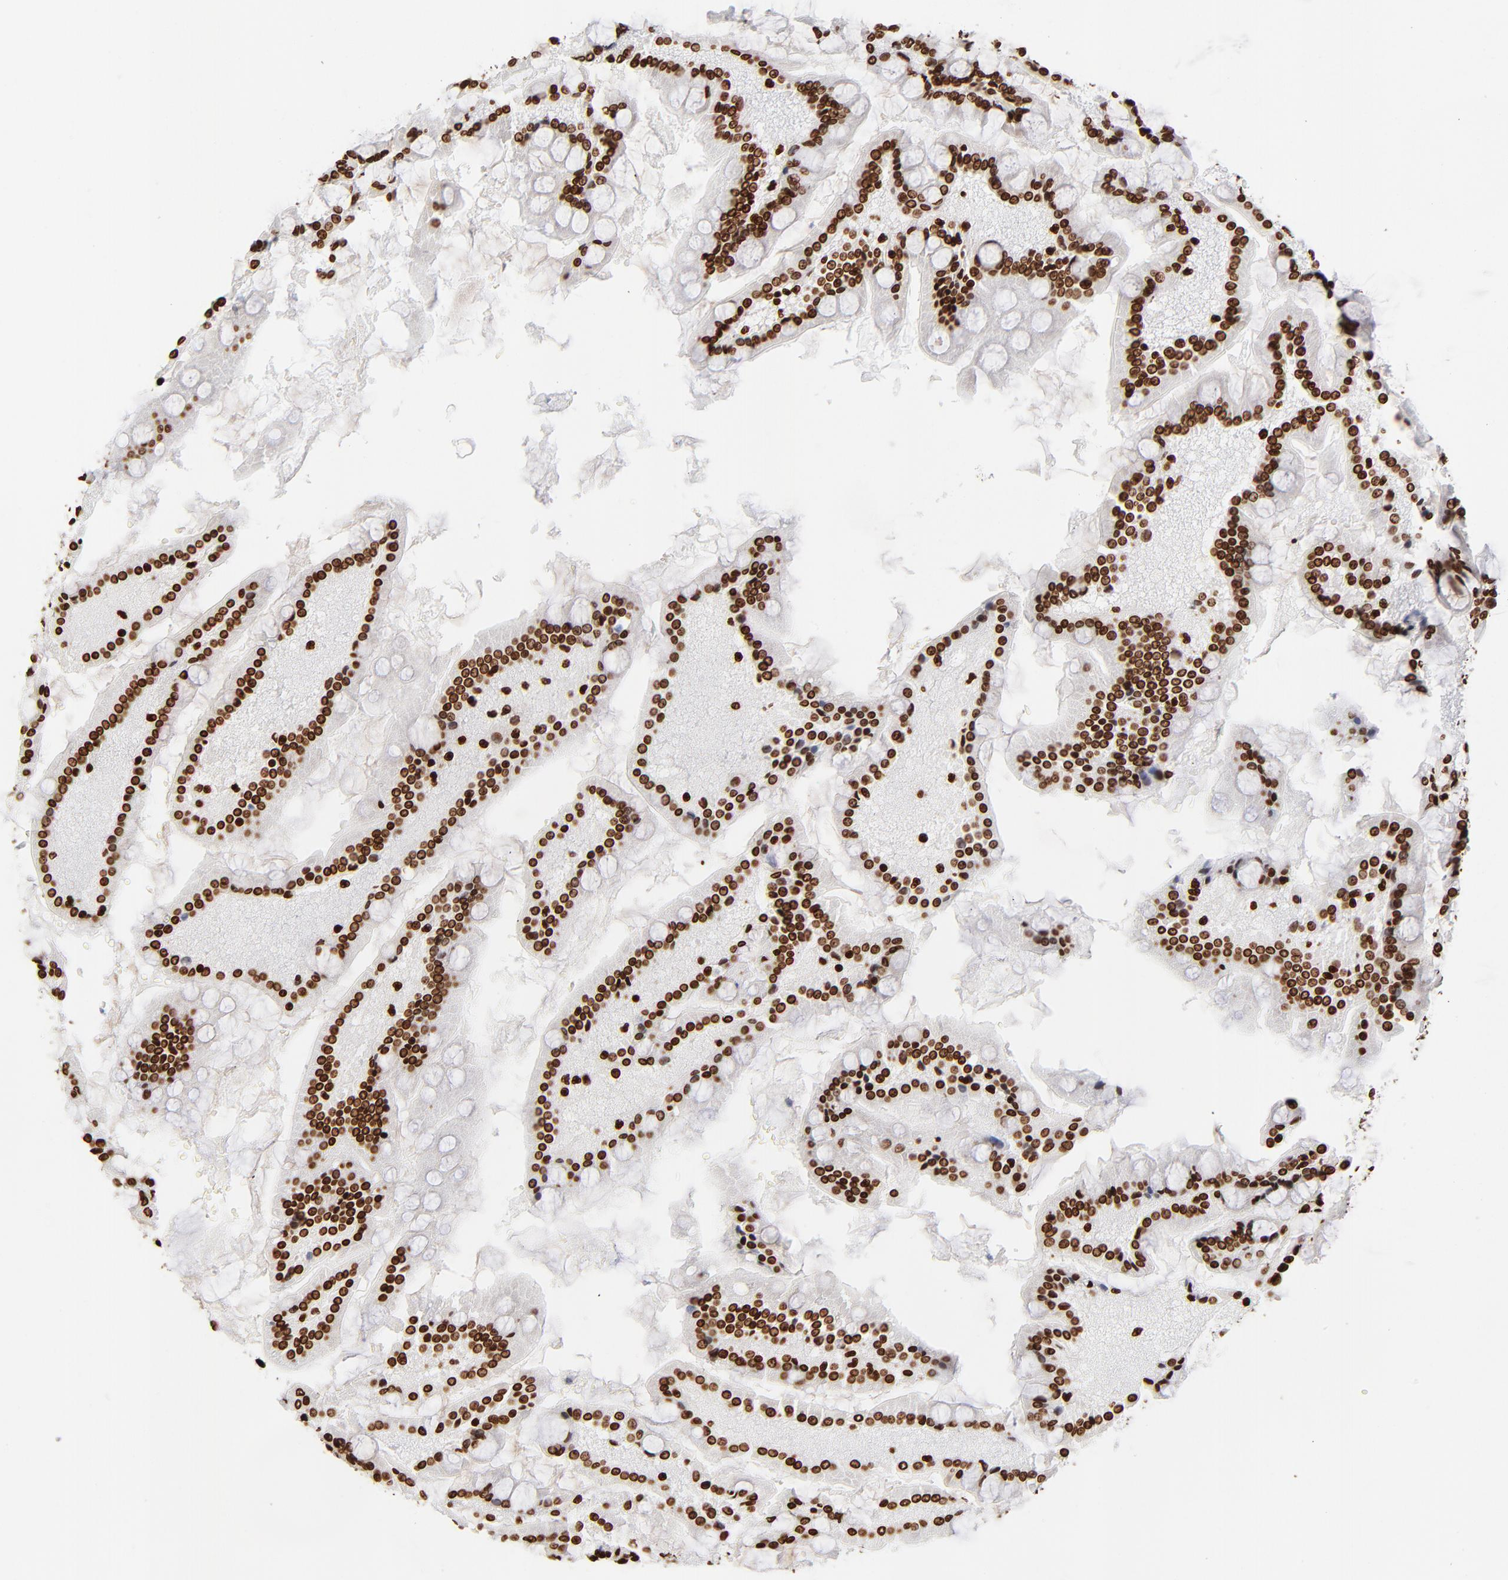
{"staining": {"intensity": "strong", "quantity": ">75%", "location": "nuclear"}, "tissue": "small intestine", "cell_type": "Glandular cells", "image_type": "normal", "snomed": [{"axis": "morphology", "description": "Normal tissue, NOS"}, {"axis": "topography", "description": "Small intestine"}], "caption": "Small intestine stained with immunohistochemistry (IHC) displays strong nuclear expression in approximately >75% of glandular cells. The staining was performed using DAB to visualize the protein expression in brown, while the nuclei were stained in blue with hematoxylin (Magnification: 20x).", "gene": "FBH1", "patient": {"sex": "male", "age": 41}}